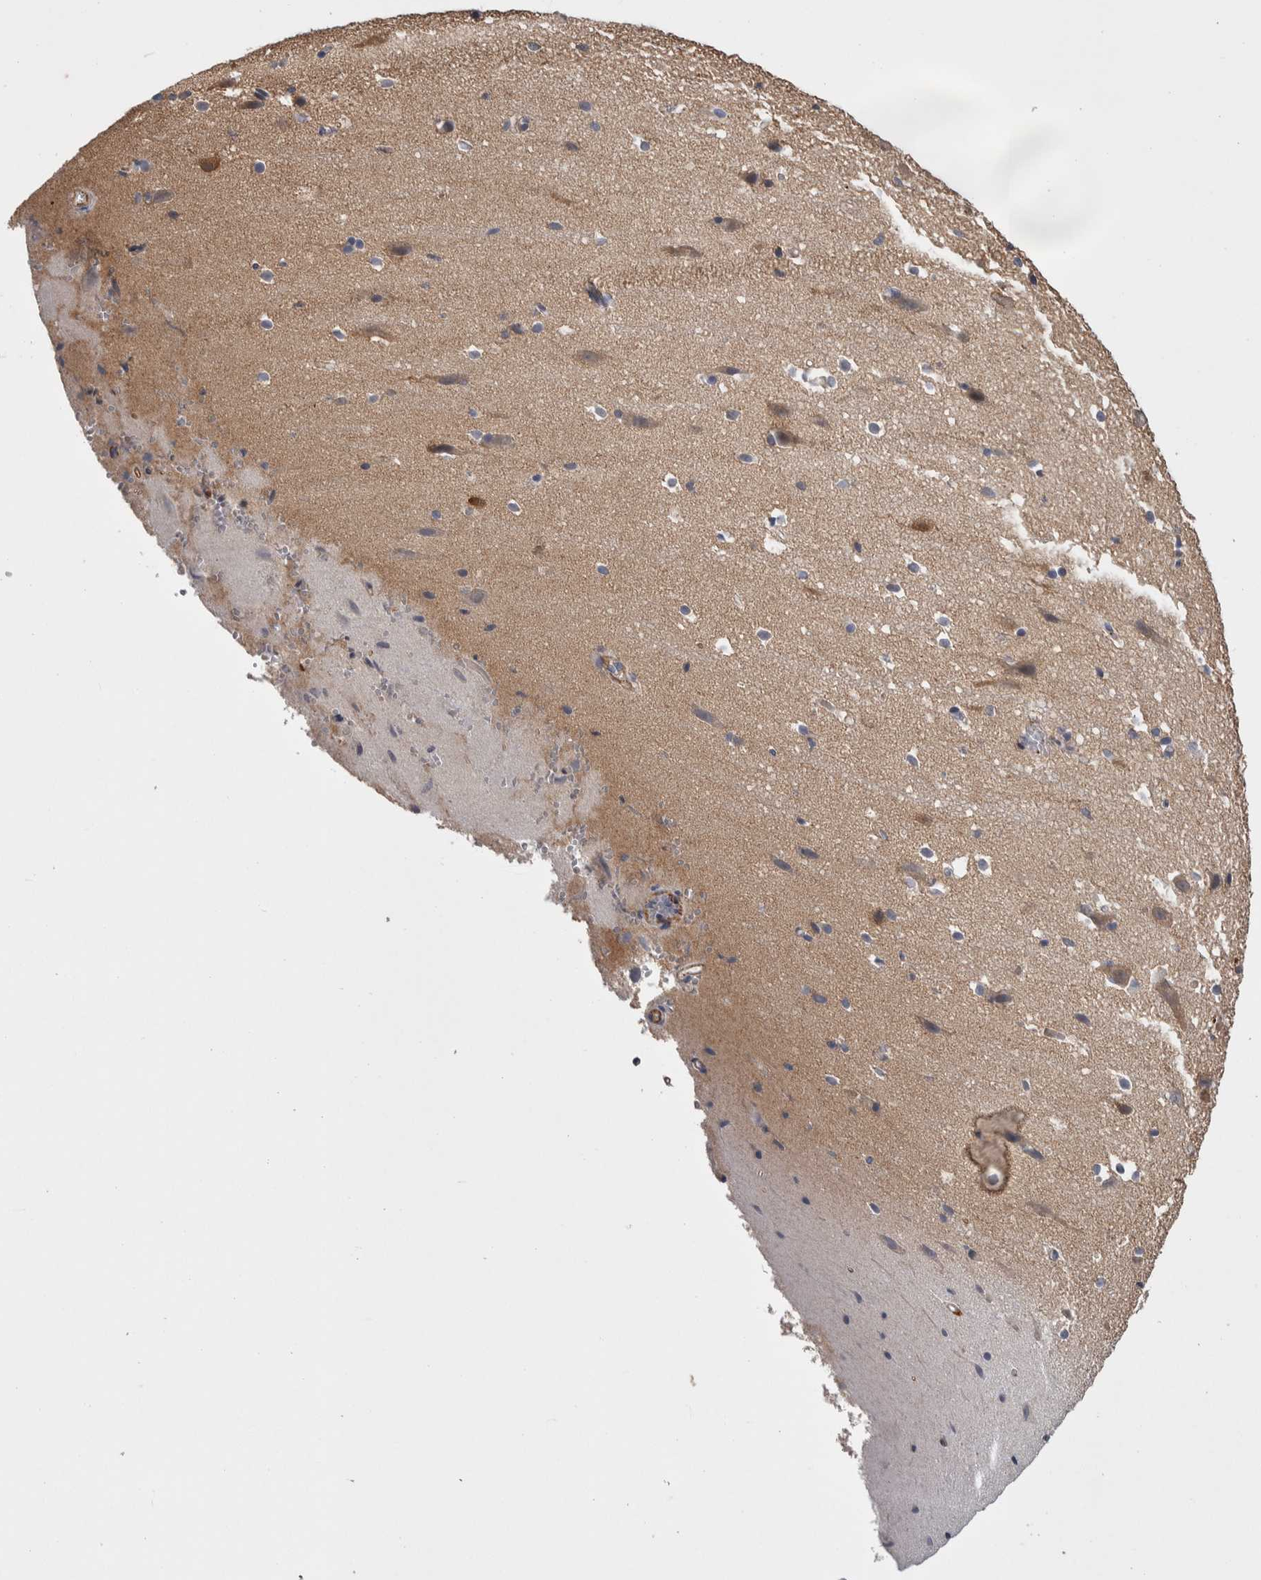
{"staining": {"intensity": "weak", "quantity": "25%-75%", "location": "cytoplasmic/membranous"}, "tissue": "cerebral cortex", "cell_type": "Endothelial cells", "image_type": "normal", "snomed": [{"axis": "morphology", "description": "Normal tissue, NOS"}, {"axis": "morphology", "description": "Developmental malformation"}, {"axis": "topography", "description": "Cerebral cortex"}], "caption": "Weak cytoplasmic/membranous protein expression is appreciated in approximately 25%-75% of endothelial cells in cerebral cortex. Using DAB (3,3'-diaminobenzidine) (brown) and hematoxylin (blue) stains, captured at high magnification using brightfield microscopy.", "gene": "PSMG3", "patient": {"sex": "female", "age": 30}}